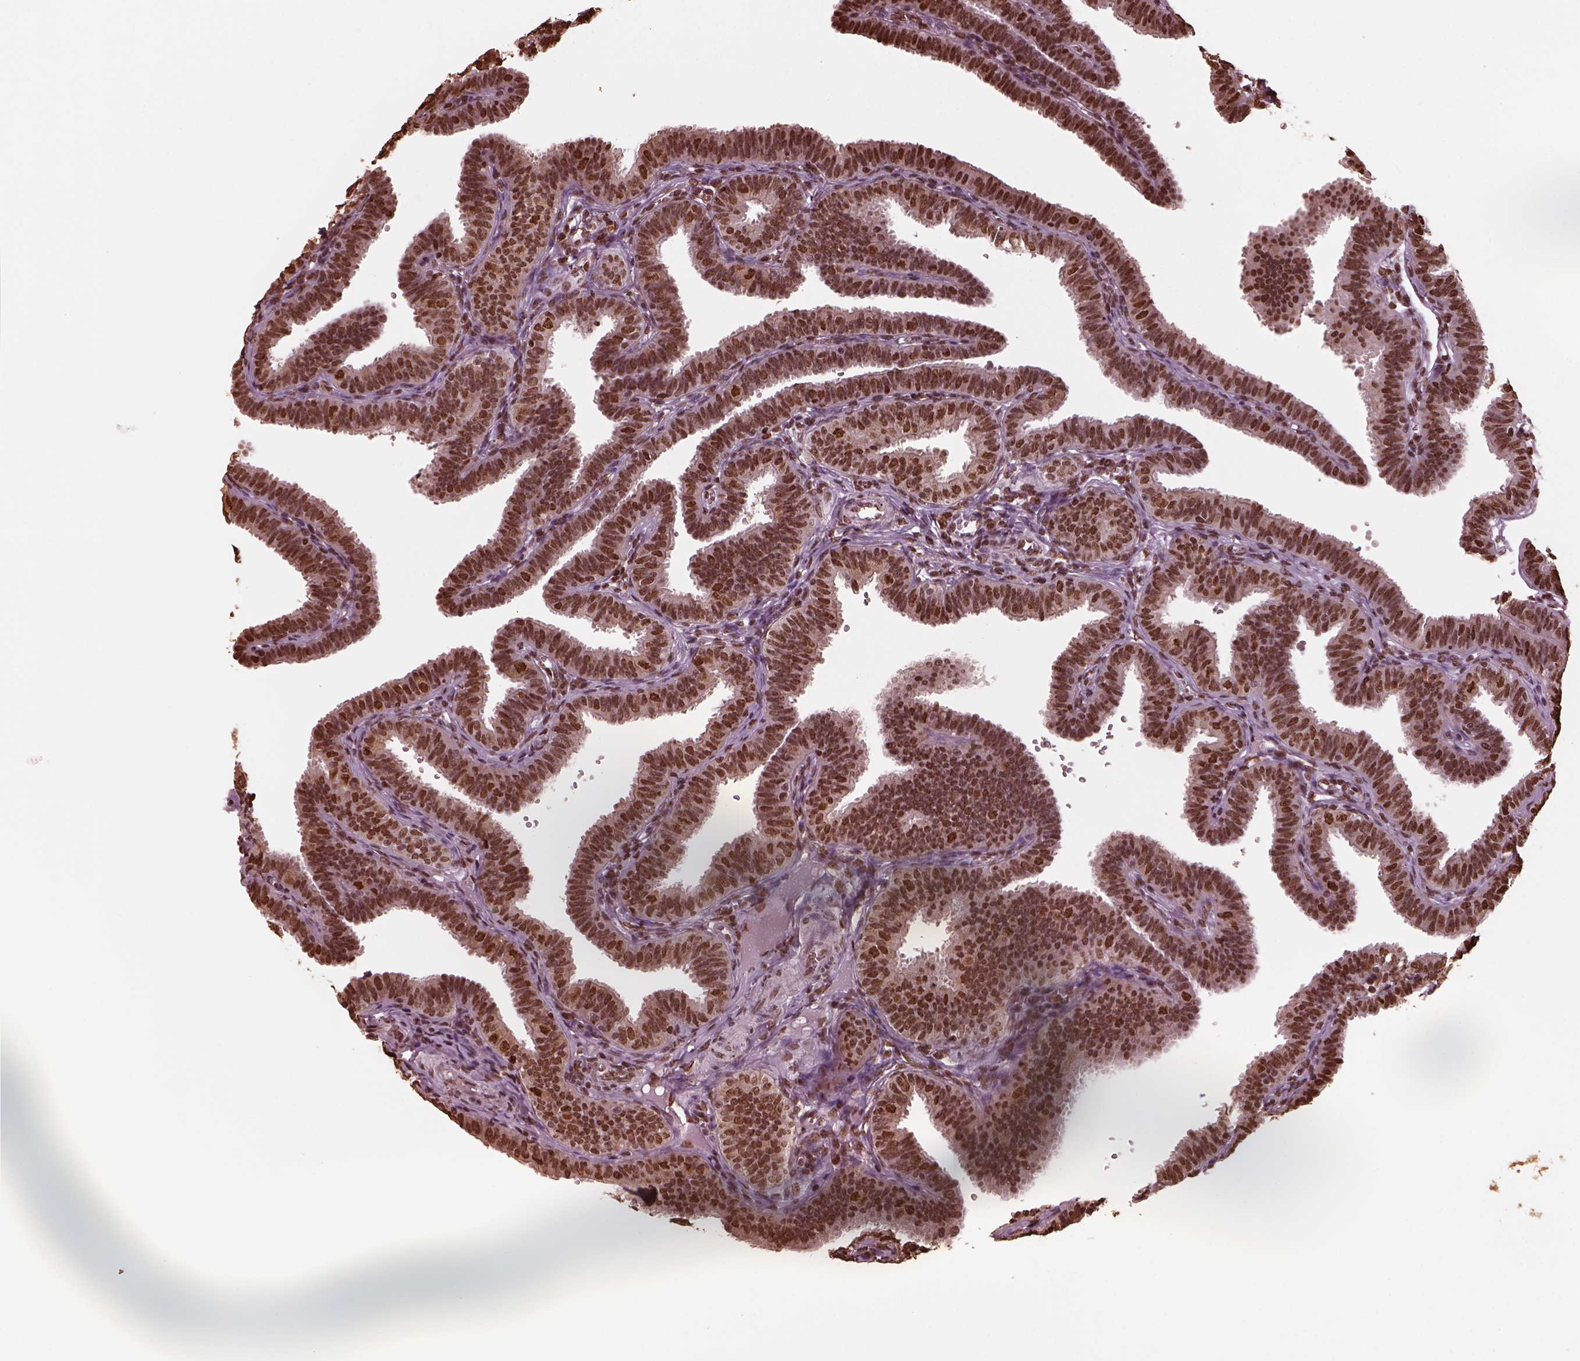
{"staining": {"intensity": "strong", "quantity": ">75%", "location": "nuclear"}, "tissue": "fallopian tube", "cell_type": "Glandular cells", "image_type": "normal", "snomed": [{"axis": "morphology", "description": "Normal tissue, NOS"}, {"axis": "topography", "description": "Fallopian tube"}], "caption": "DAB (3,3'-diaminobenzidine) immunohistochemical staining of benign fallopian tube exhibits strong nuclear protein staining in about >75% of glandular cells.", "gene": "NSD1", "patient": {"sex": "female", "age": 25}}